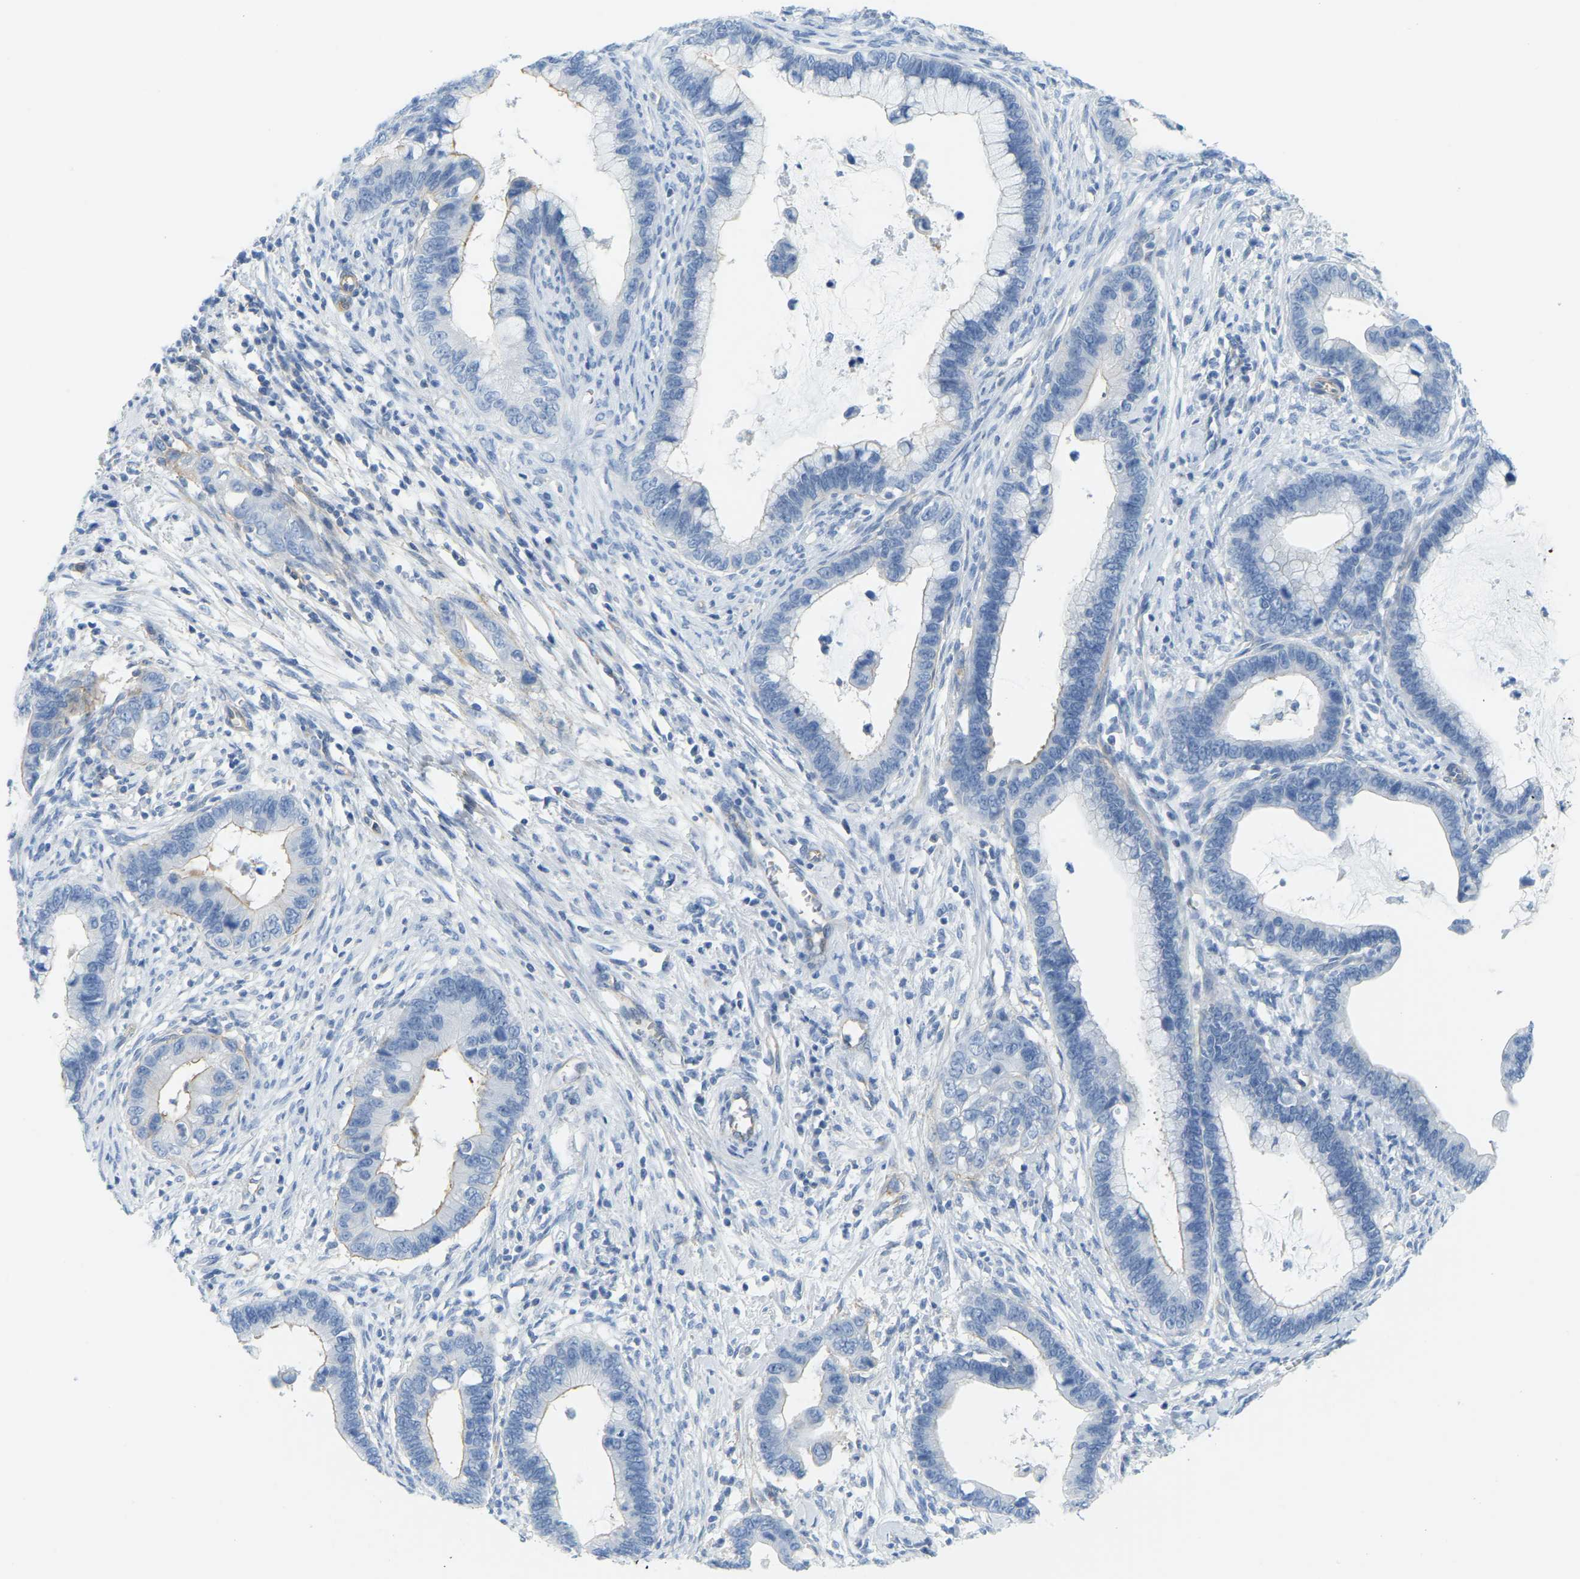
{"staining": {"intensity": "negative", "quantity": "none", "location": "none"}, "tissue": "cervical cancer", "cell_type": "Tumor cells", "image_type": "cancer", "snomed": [{"axis": "morphology", "description": "Adenocarcinoma, NOS"}, {"axis": "topography", "description": "Cervix"}], "caption": "Immunohistochemistry (IHC) of human cervical cancer (adenocarcinoma) exhibits no staining in tumor cells.", "gene": "MYL3", "patient": {"sex": "female", "age": 44}}